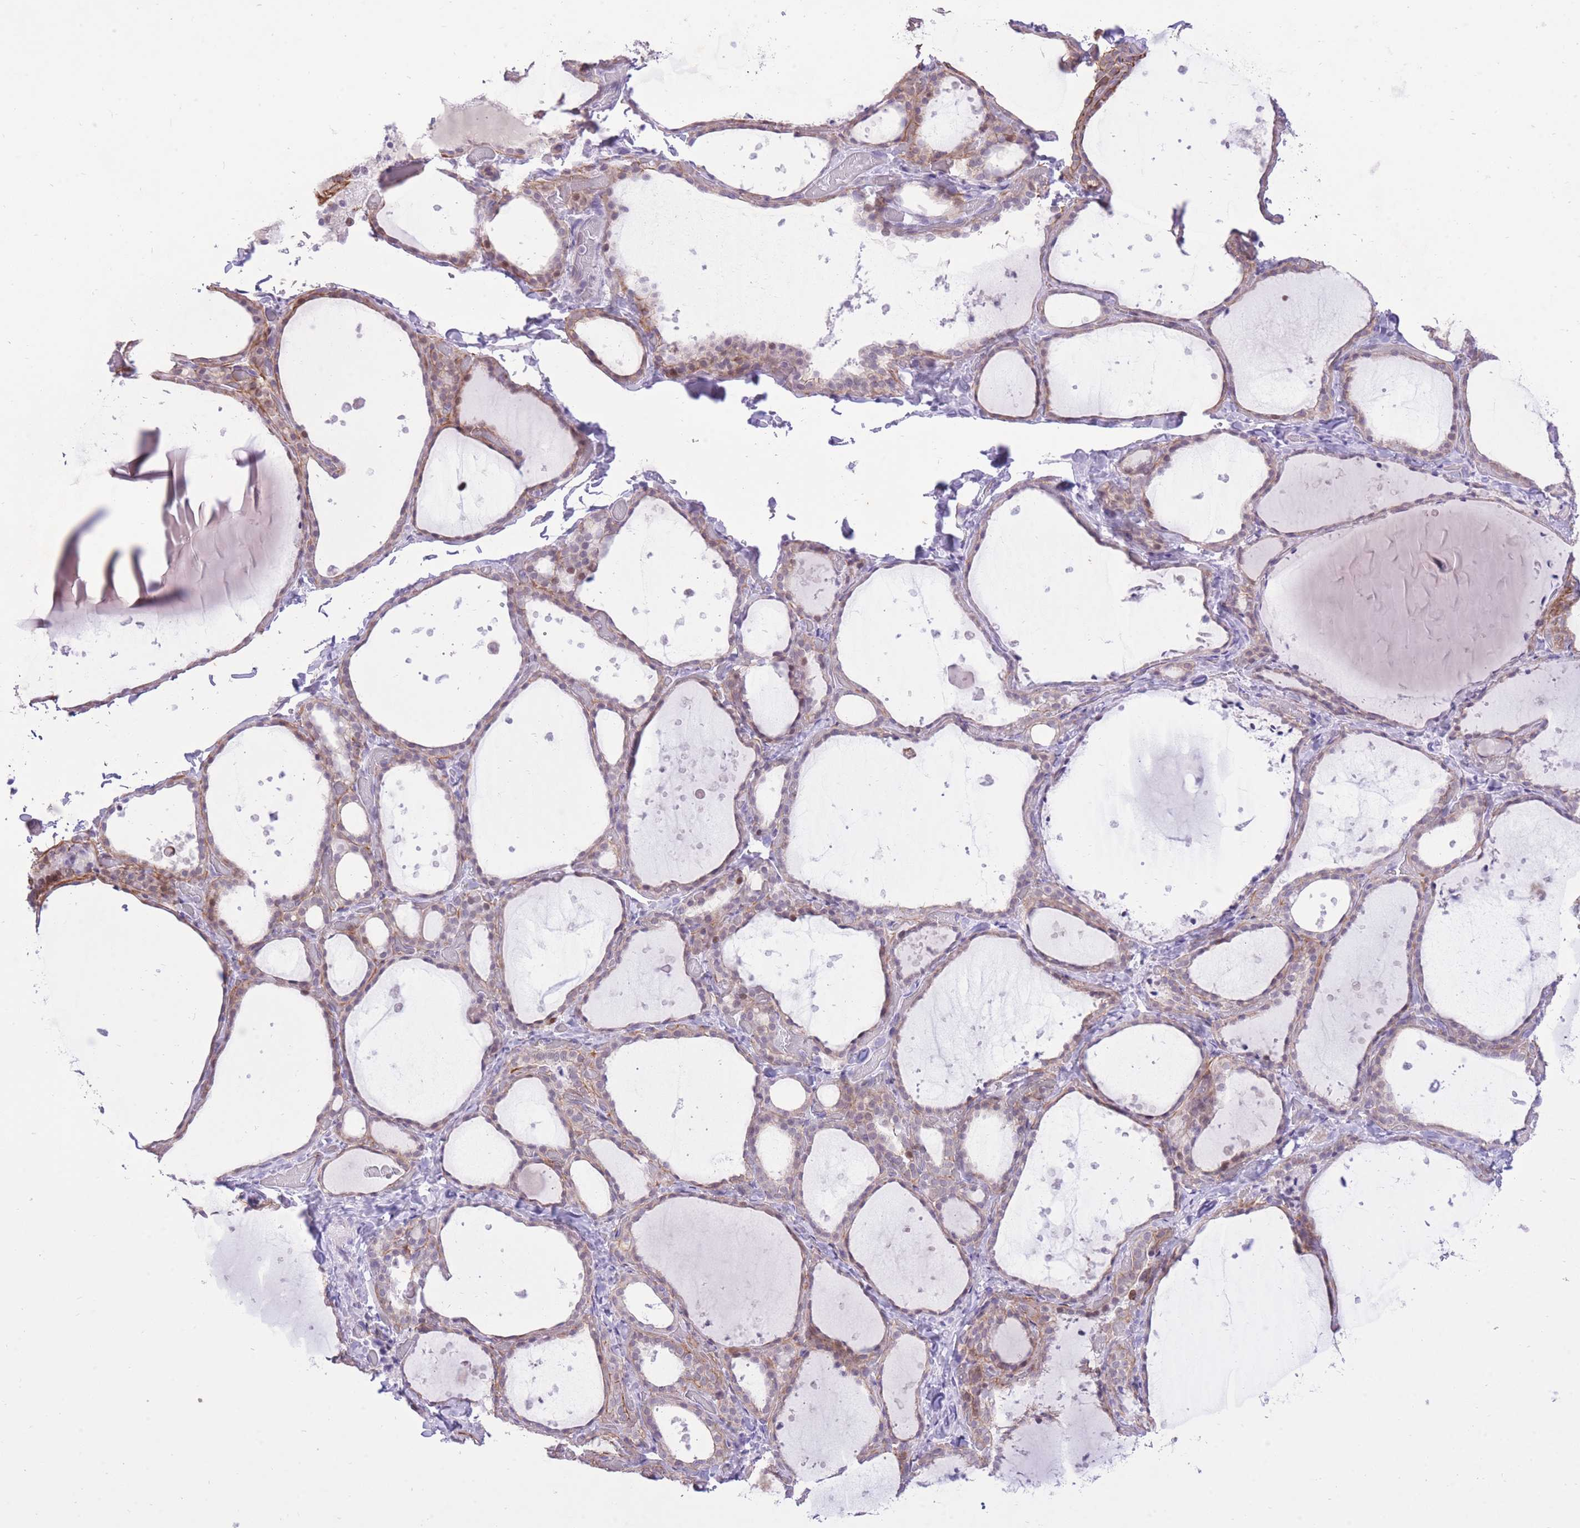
{"staining": {"intensity": "weak", "quantity": "25%-75%", "location": "cytoplasmic/membranous"}, "tissue": "thyroid gland", "cell_type": "Glandular cells", "image_type": "normal", "snomed": [{"axis": "morphology", "description": "Normal tissue, NOS"}, {"axis": "topography", "description": "Thyroid gland"}], "caption": "Immunohistochemical staining of normal thyroid gland displays 25%-75% levels of weak cytoplasmic/membranous protein expression in approximately 25%-75% of glandular cells.", "gene": "MEIS3", "patient": {"sex": "female", "age": 44}}